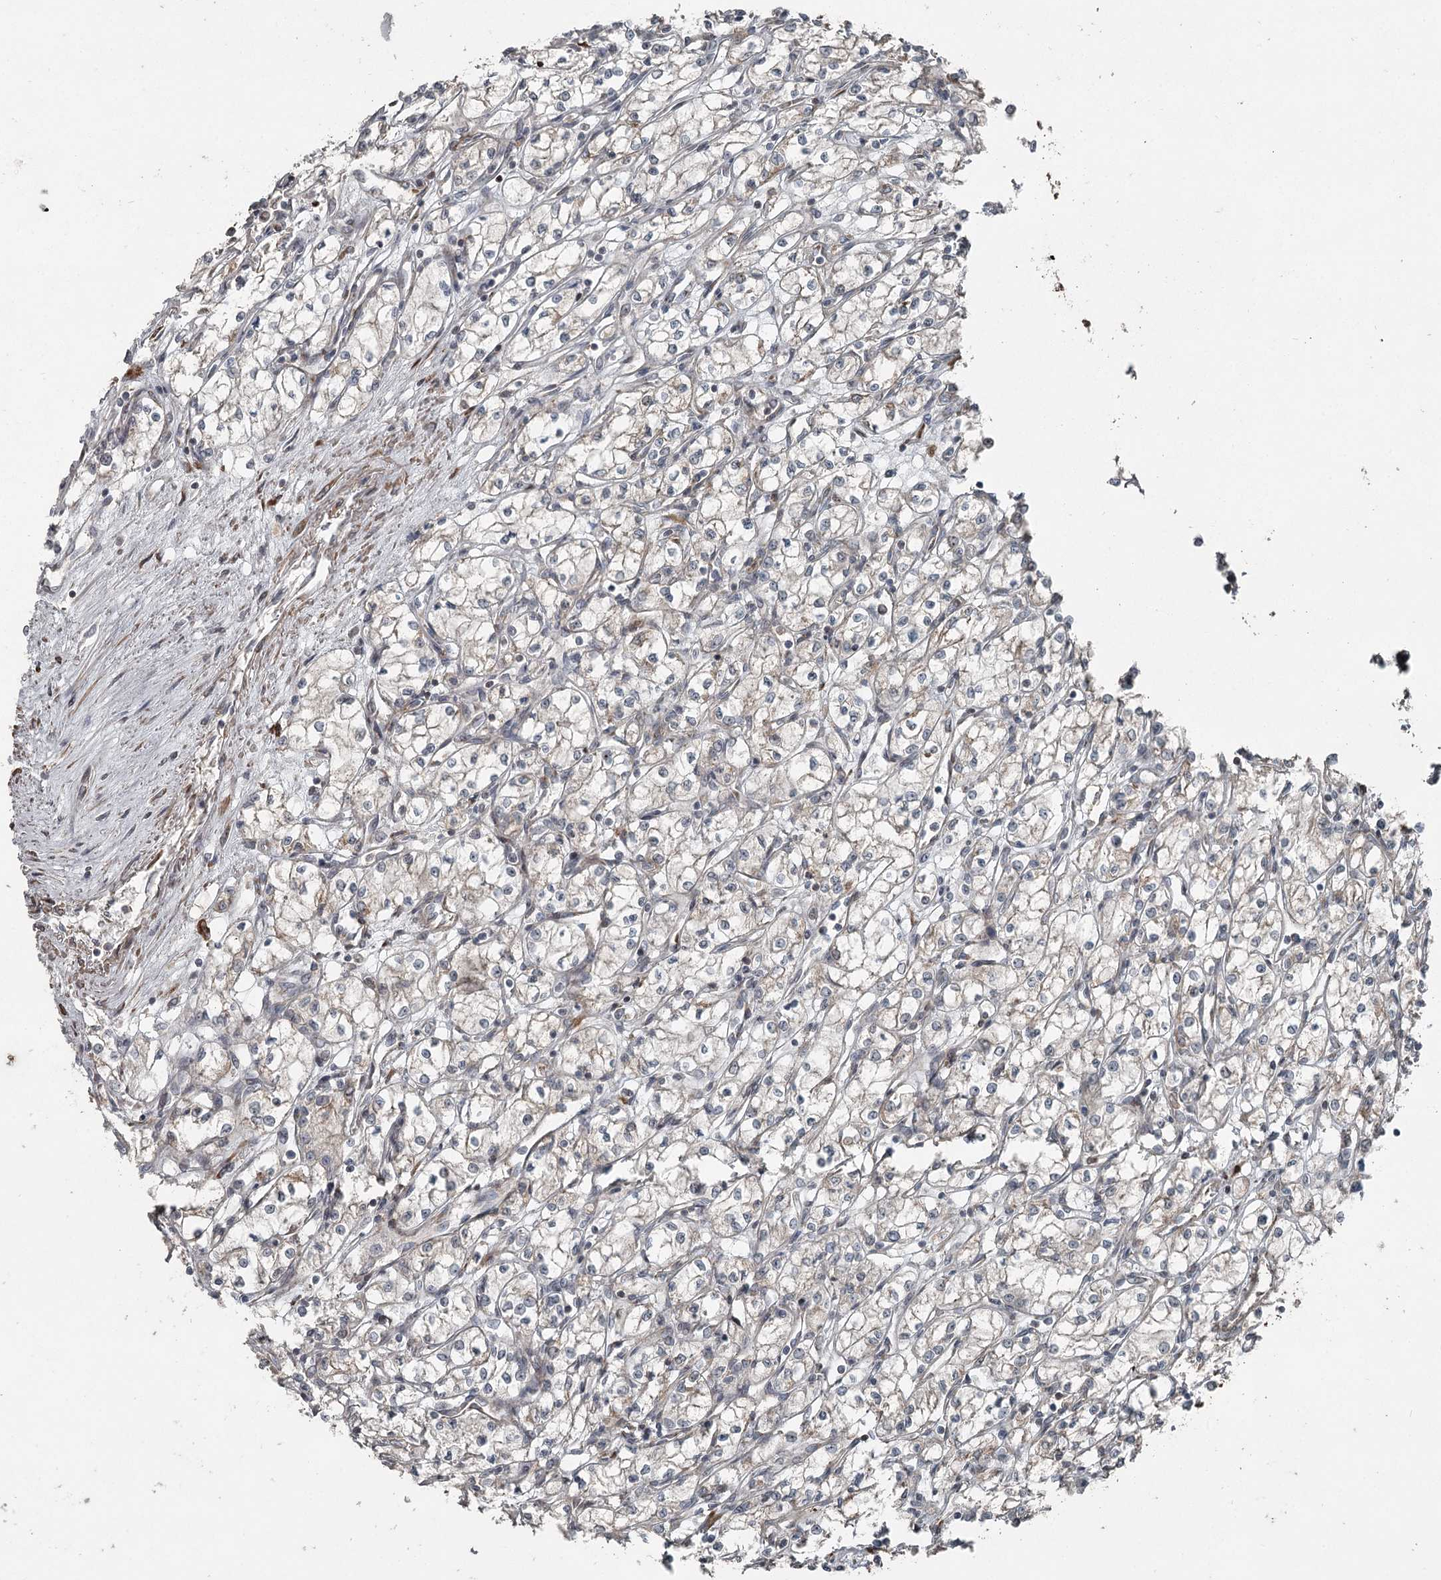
{"staining": {"intensity": "negative", "quantity": "none", "location": "none"}, "tissue": "renal cancer", "cell_type": "Tumor cells", "image_type": "cancer", "snomed": [{"axis": "morphology", "description": "Adenocarcinoma, NOS"}, {"axis": "topography", "description": "Kidney"}], "caption": "DAB immunohistochemical staining of human adenocarcinoma (renal) demonstrates no significant positivity in tumor cells. Nuclei are stained in blue.", "gene": "RASSF8", "patient": {"sex": "male", "age": 59}}